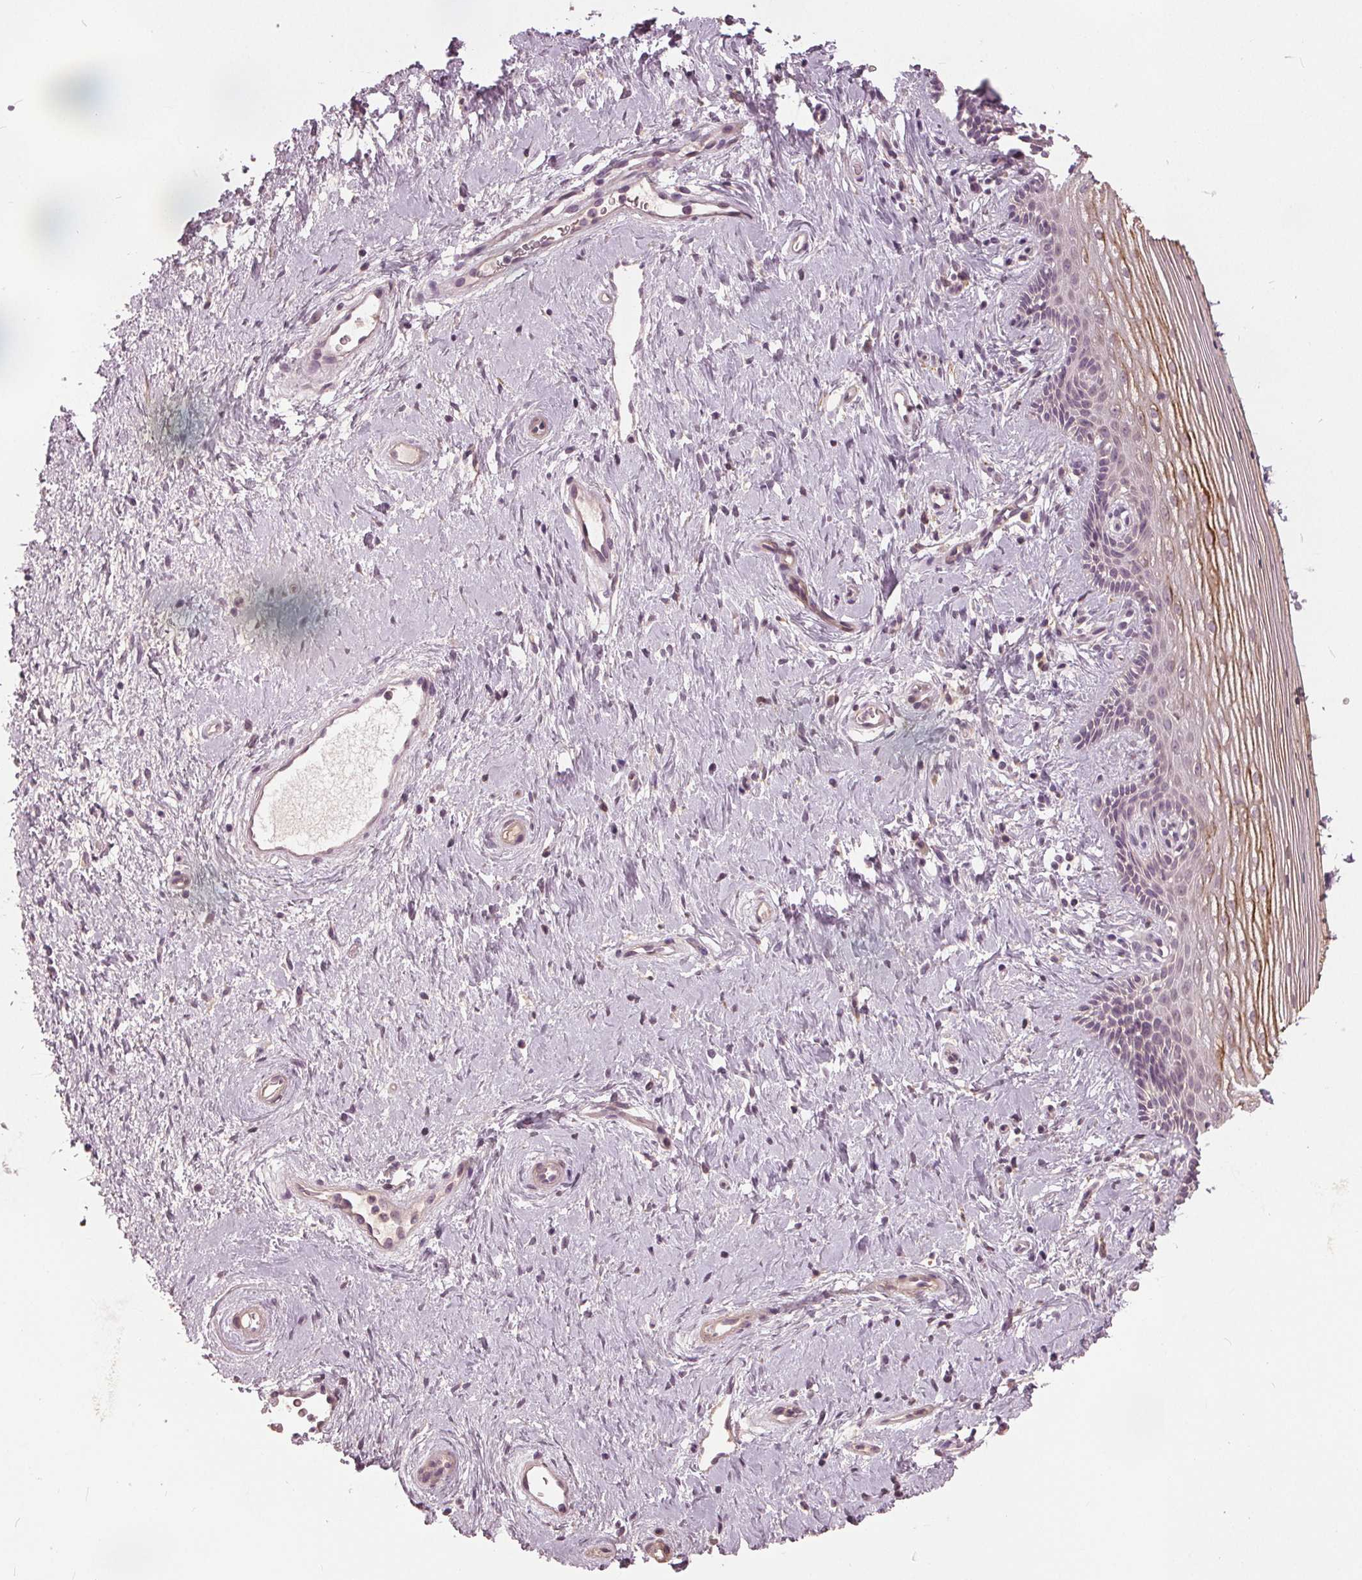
{"staining": {"intensity": "strong", "quantity": "<25%", "location": "cytoplasmic/membranous"}, "tissue": "vagina", "cell_type": "Squamous epithelial cells", "image_type": "normal", "snomed": [{"axis": "morphology", "description": "Normal tissue, NOS"}, {"axis": "topography", "description": "Vagina"}], "caption": "Squamous epithelial cells show strong cytoplasmic/membranous staining in approximately <25% of cells in benign vagina.", "gene": "KLK13", "patient": {"sex": "female", "age": 42}}